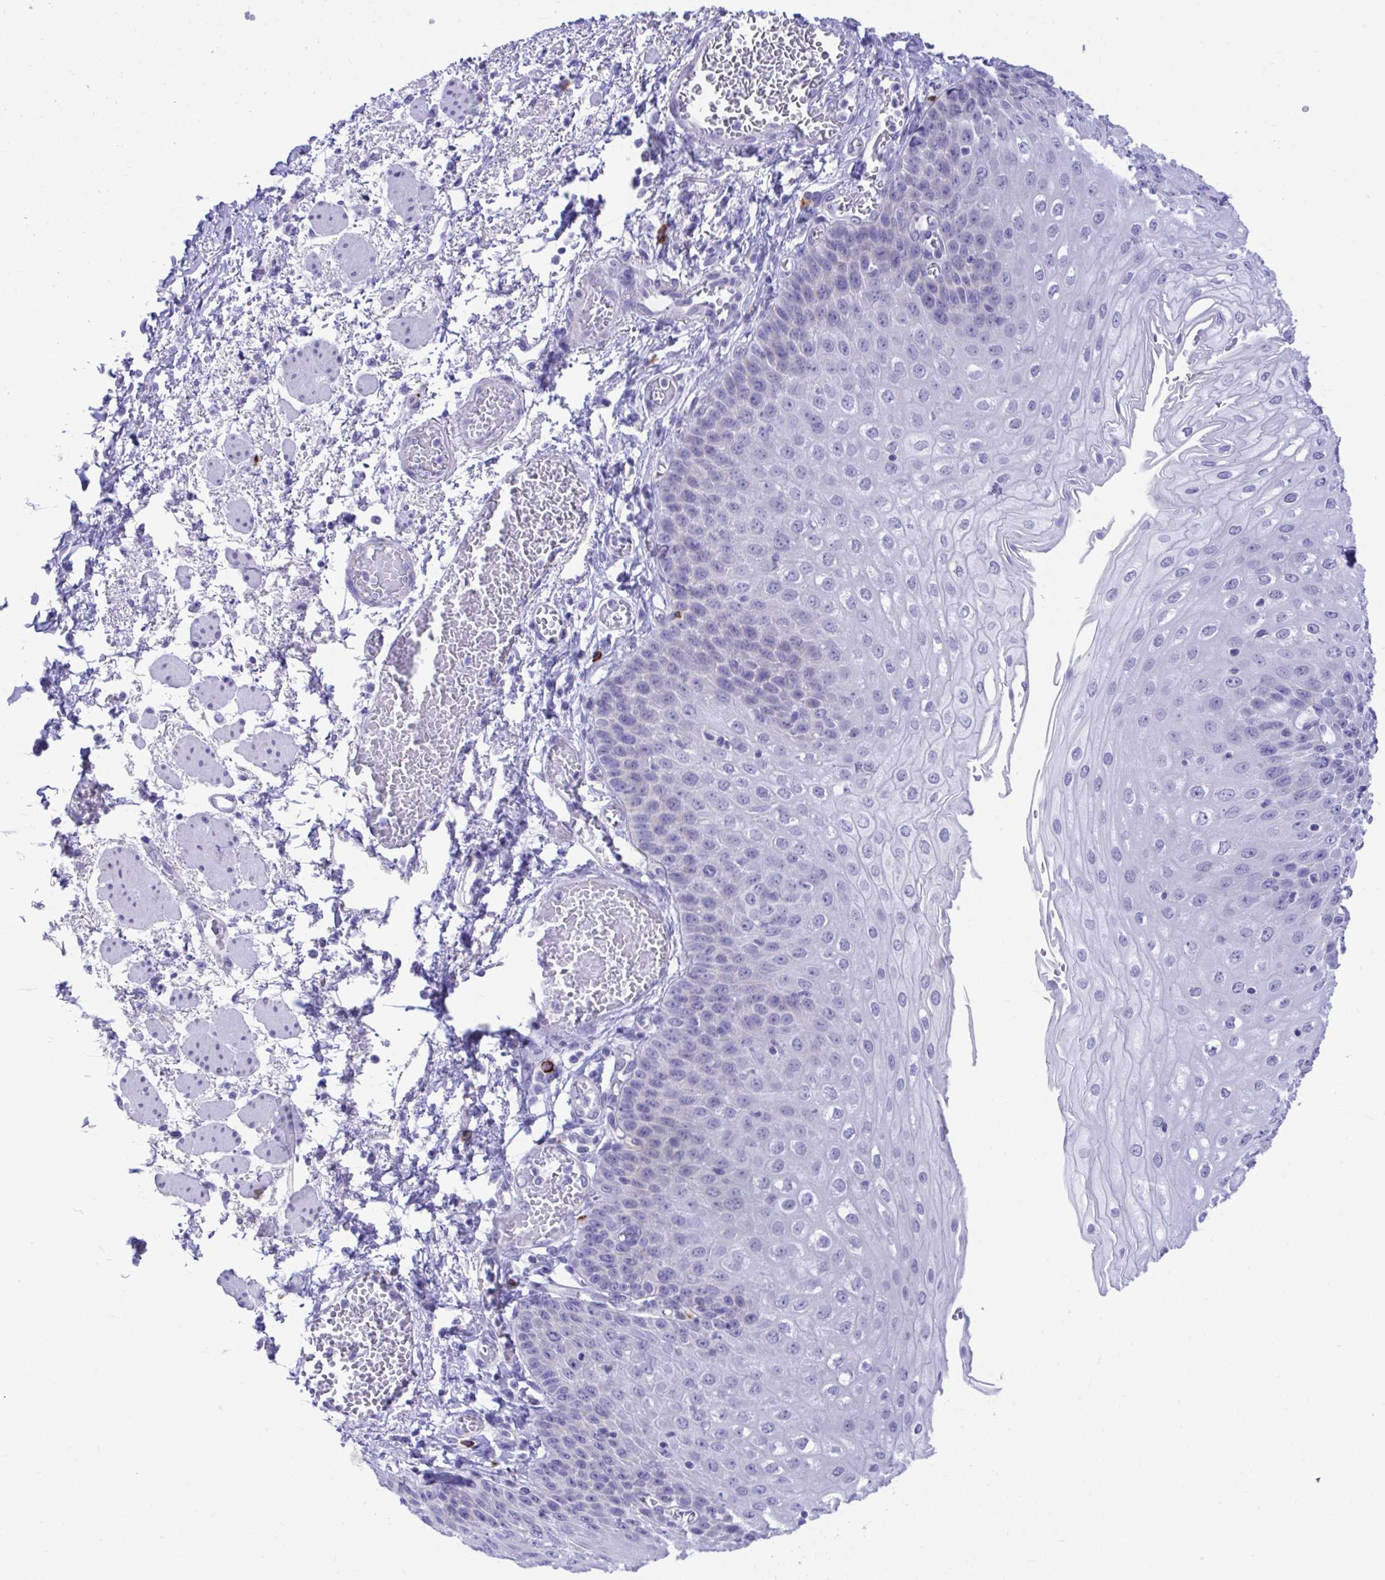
{"staining": {"intensity": "negative", "quantity": "none", "location": "none"}, "tissue": "esophagus", "cell_type": "Squamous epithelial cells", "image_type": "normal", "snomed": [{"axis": "morphology", "description": "Normal tissue, NOS"}, {"axis": "morphology", "description": "Adenocarcinoma, NOS"}, {"axis": "topography", "description": "Esophagus"}], "caption": "Squamous epithelial cells show no significant protein positivity in benign esophagus. Nuclei are stained in blue.", "gene": "SHISA8", "patient": {"sex": "male", "age": 81}}